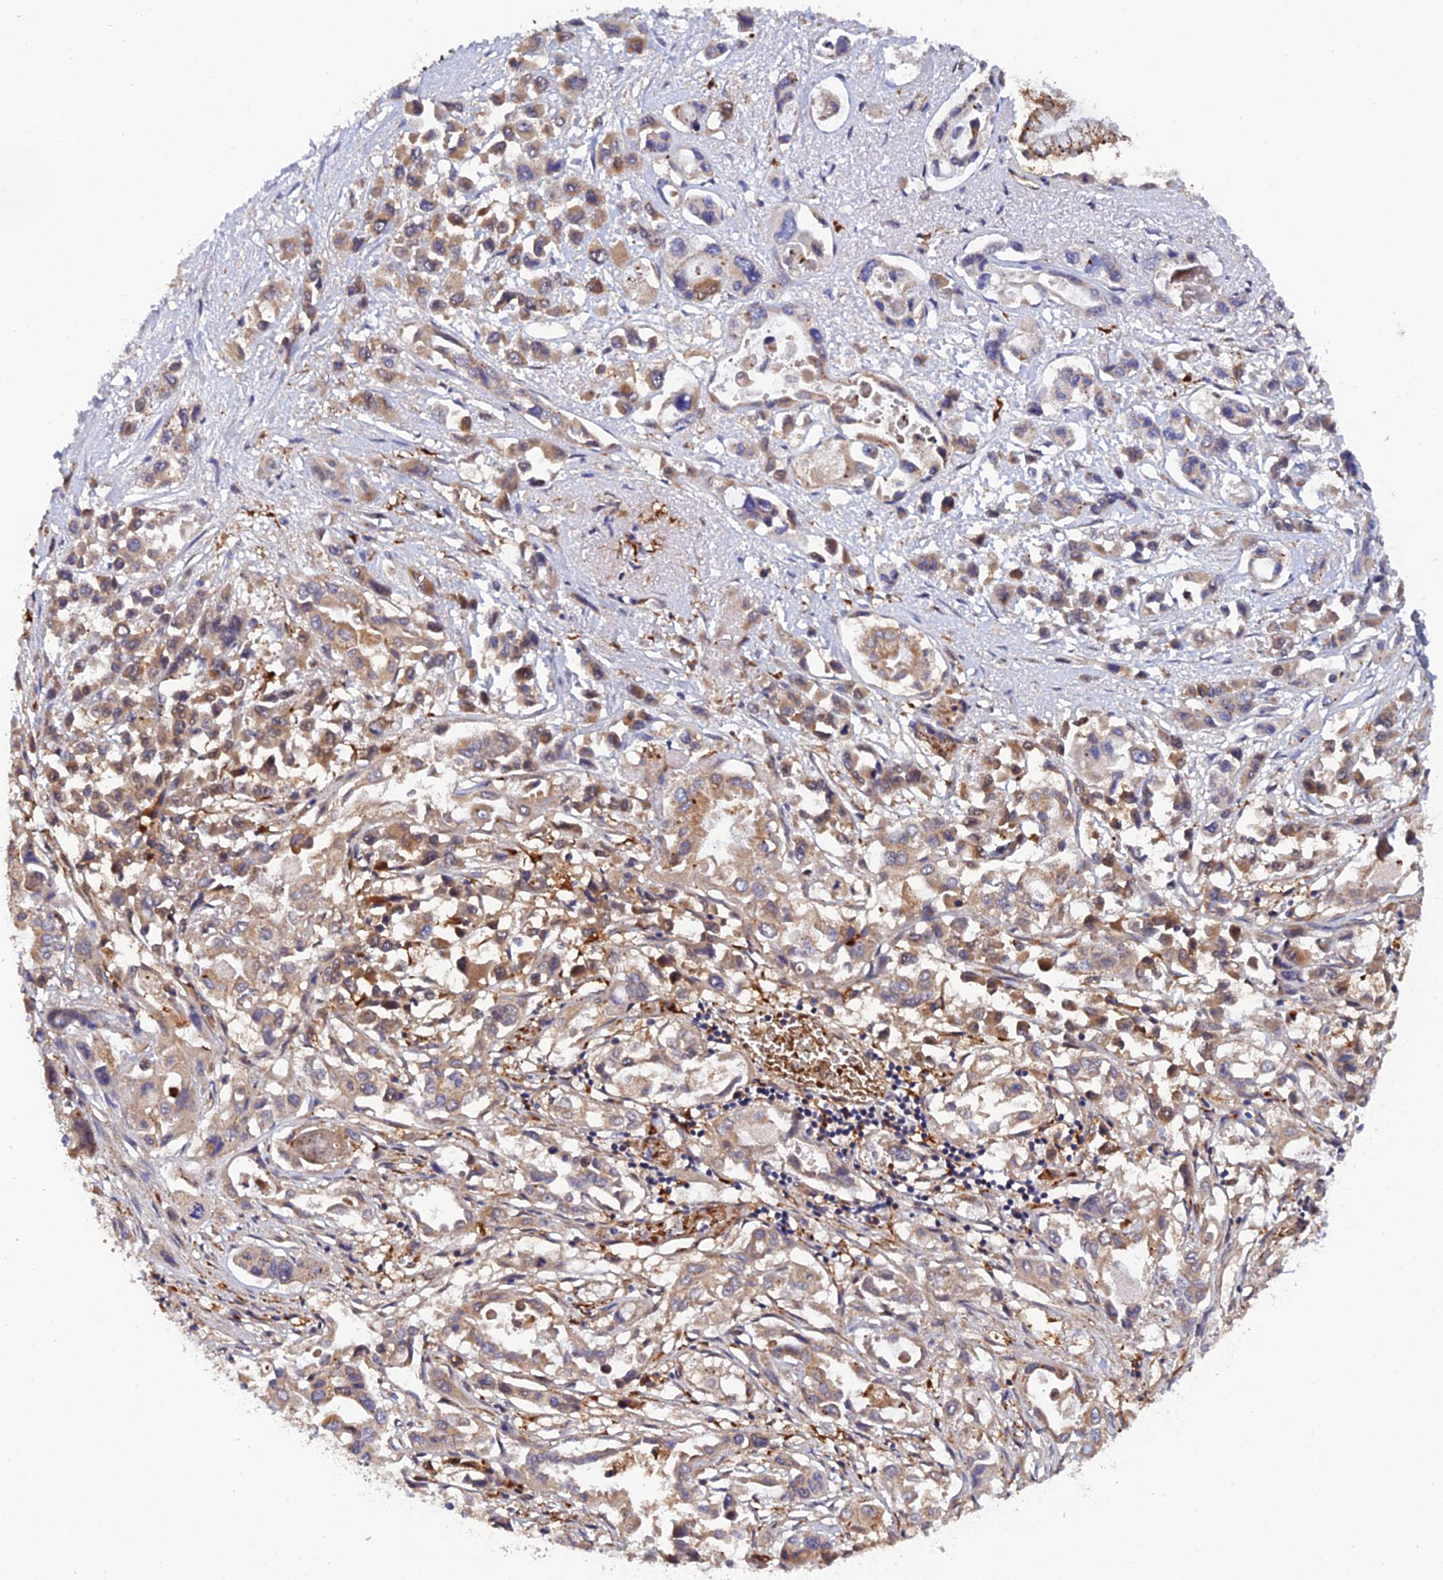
{"staining": {"intensity": "moderate", "quantity": "25%-75%", "location": "cytoplasmic/membranous"}, "tissue": "pancreatic cancer", "cell_type": "Tumor cells", "image_type": "cancer", "snomed": [{"axis": "morphology", "description": "Adenocarcinoma, NOS"}, {"axis": "topography", "description": "Pancreas"}], "caption": "This image reveals pancreatic adenocarcinoma stained with IHC to label a protein in brown. The cytoplasmic/membranous of tumor cells show moderate positivity for the protein. Nuclei are counter-stained blue.", "gene": "ARL2BP", "patient": {"sex": "male", "age": 92}}